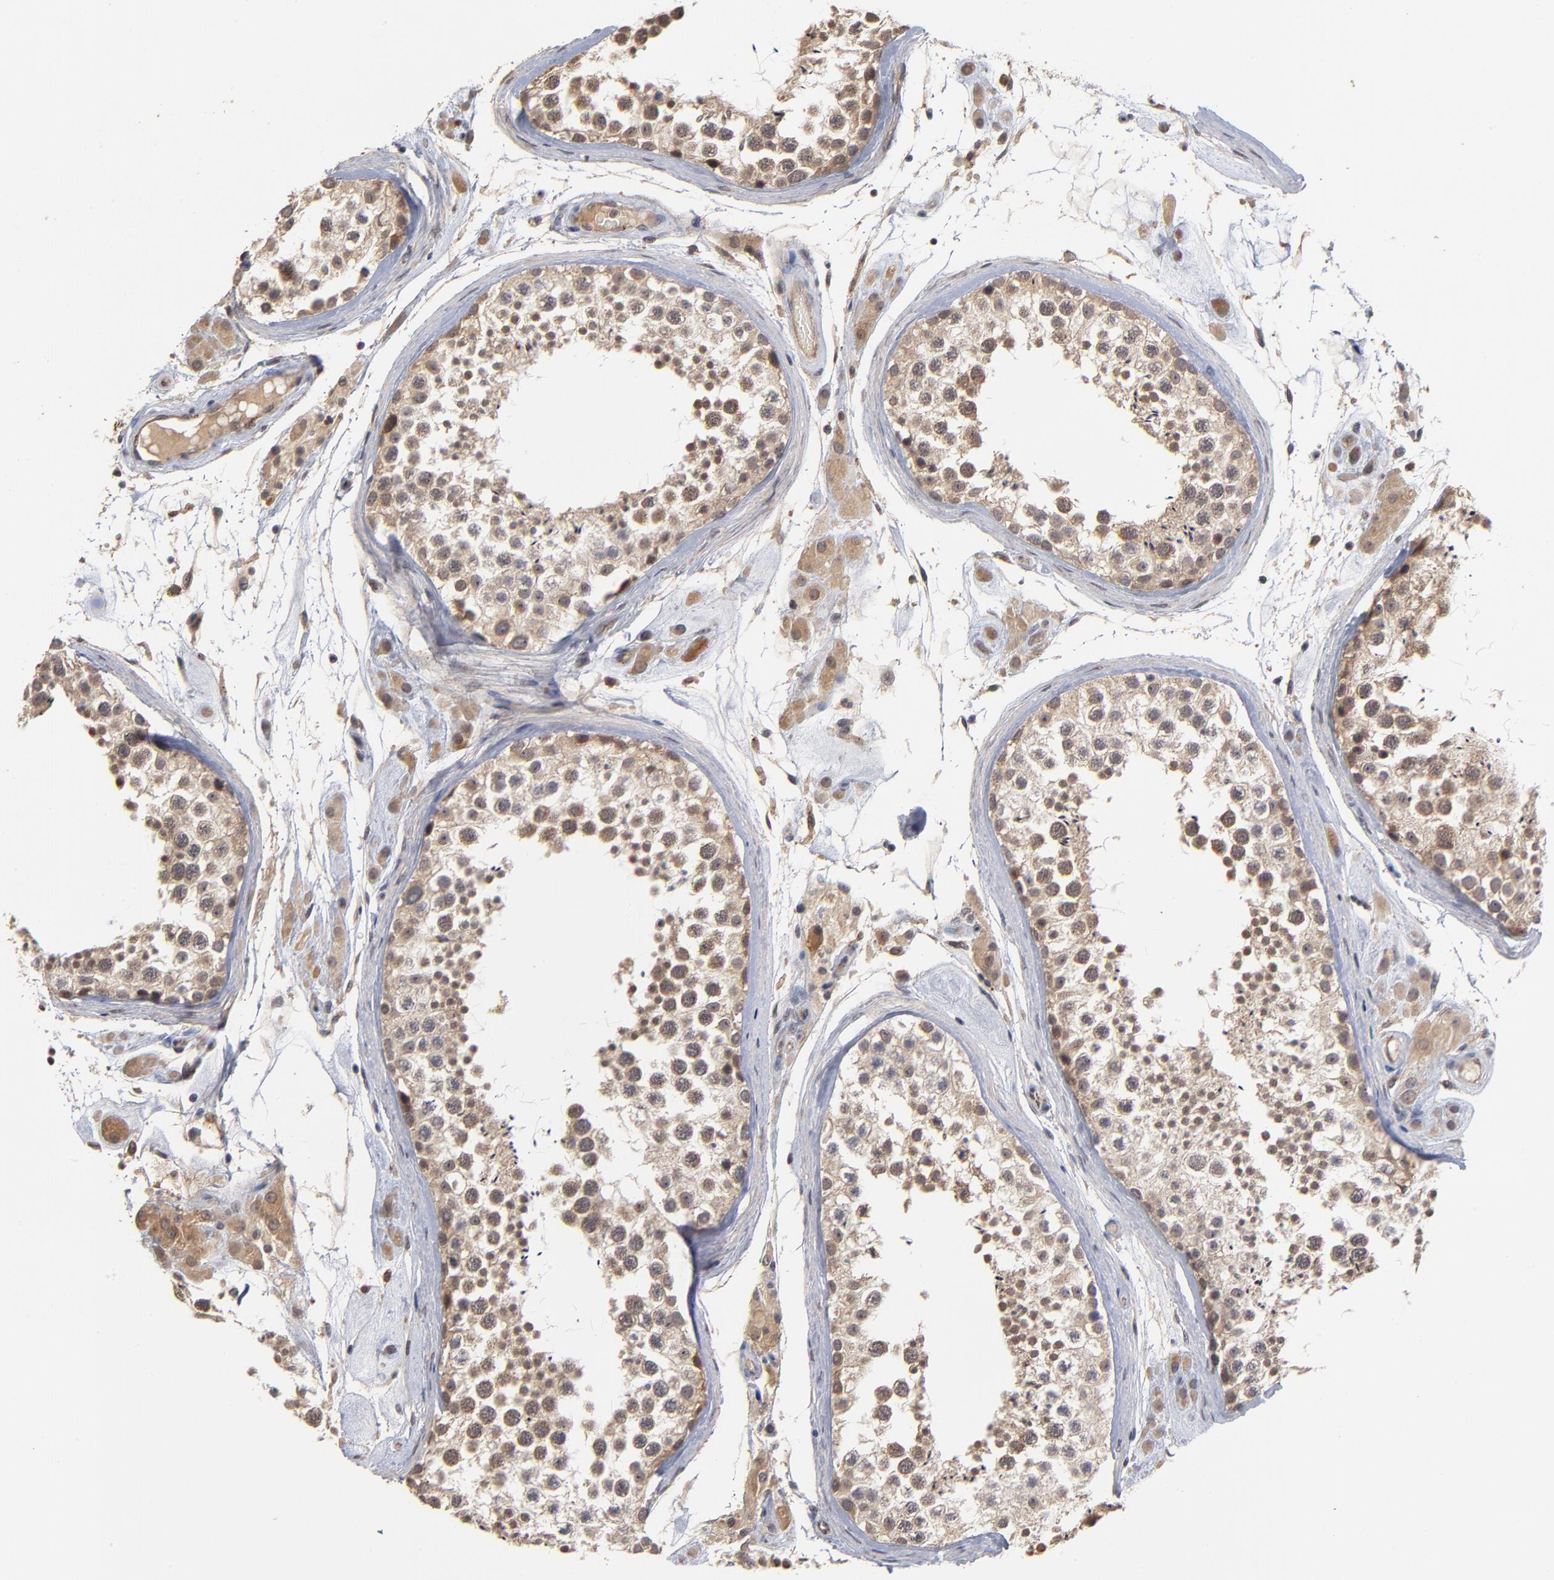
{"staining": {"intensity": "strong", "quantity": ">75%", "location": "cytoplasmic/membranous"}, "tissue": "testis", "cell_type": "Cells in seminiferous ducts", "image_type": "normal", "snomed": [{"axis": "morphology", "description": "Normal tissue, NOS"}, {"axis": "topography", "description": "Testis"}], "caption": "This histopathology image exhibits normal testis stained with immunohistochemistry (IHC) to label a protein in brown. The cytoplasmic/membranous of cells in seminiferous ducts show strong positivity for the protein. Nuclei are counter-stained blue.", "gene": "ASB8", "patient": {"sex": "male", "age": 46}}